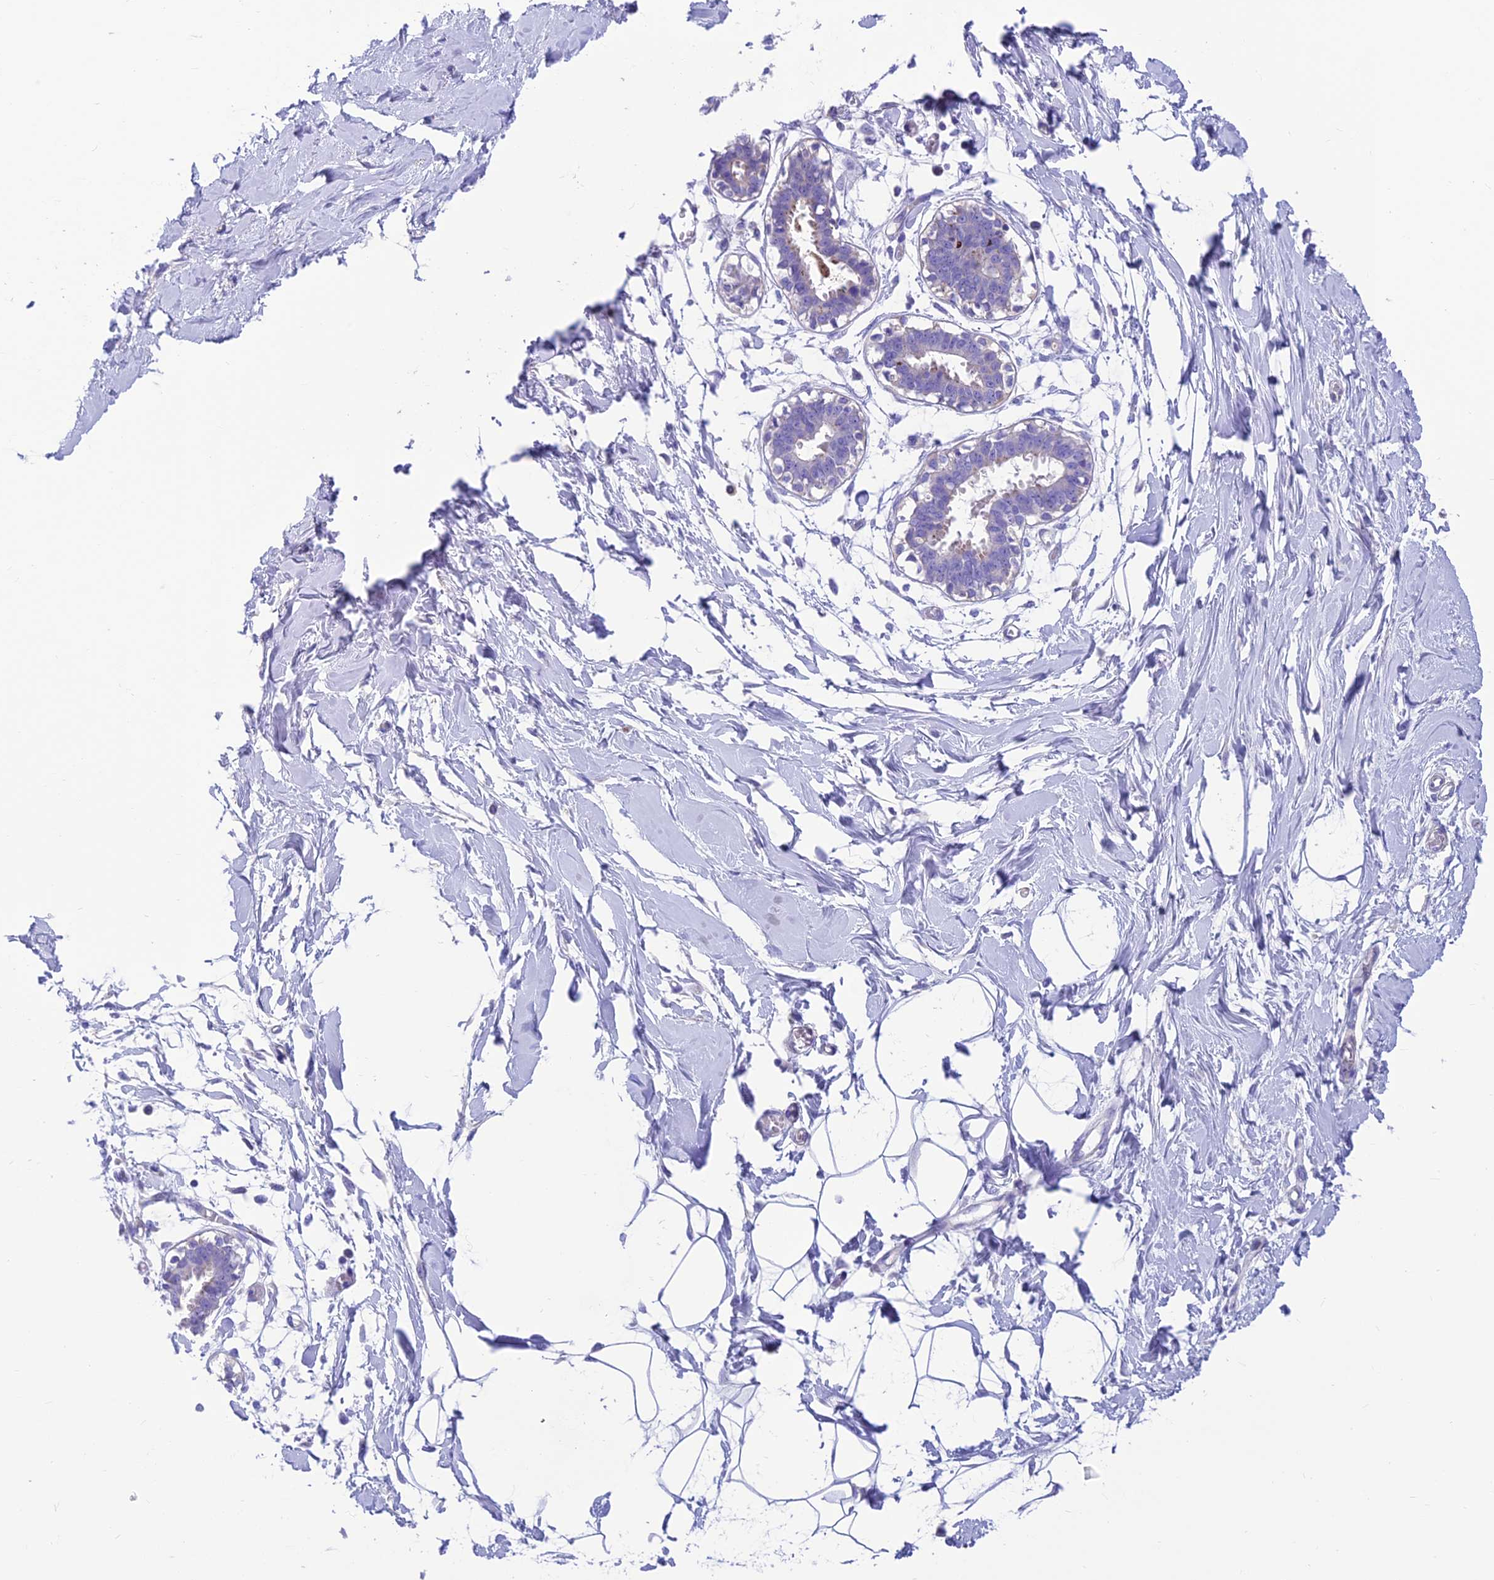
{"staining": {"intensity": "negative", "quantity": "none", "location": "none"}, "tissue": "breast", "cell_type": "Adipocytes", "image_type": "normal", "snomed": [{"axis": "morphology", "description": "Normal tissue, NOS"}, {"axis": "topography", "description": "Breast"}], "caption": "Immunohistochemistry image of benign breast: breast stained with DAB (3,3'-diaminobenzidine) exhibits no significant protein staining in adipocytes.", "gene": "GNG11", "patient": {"sex": "female", "age": 27}}